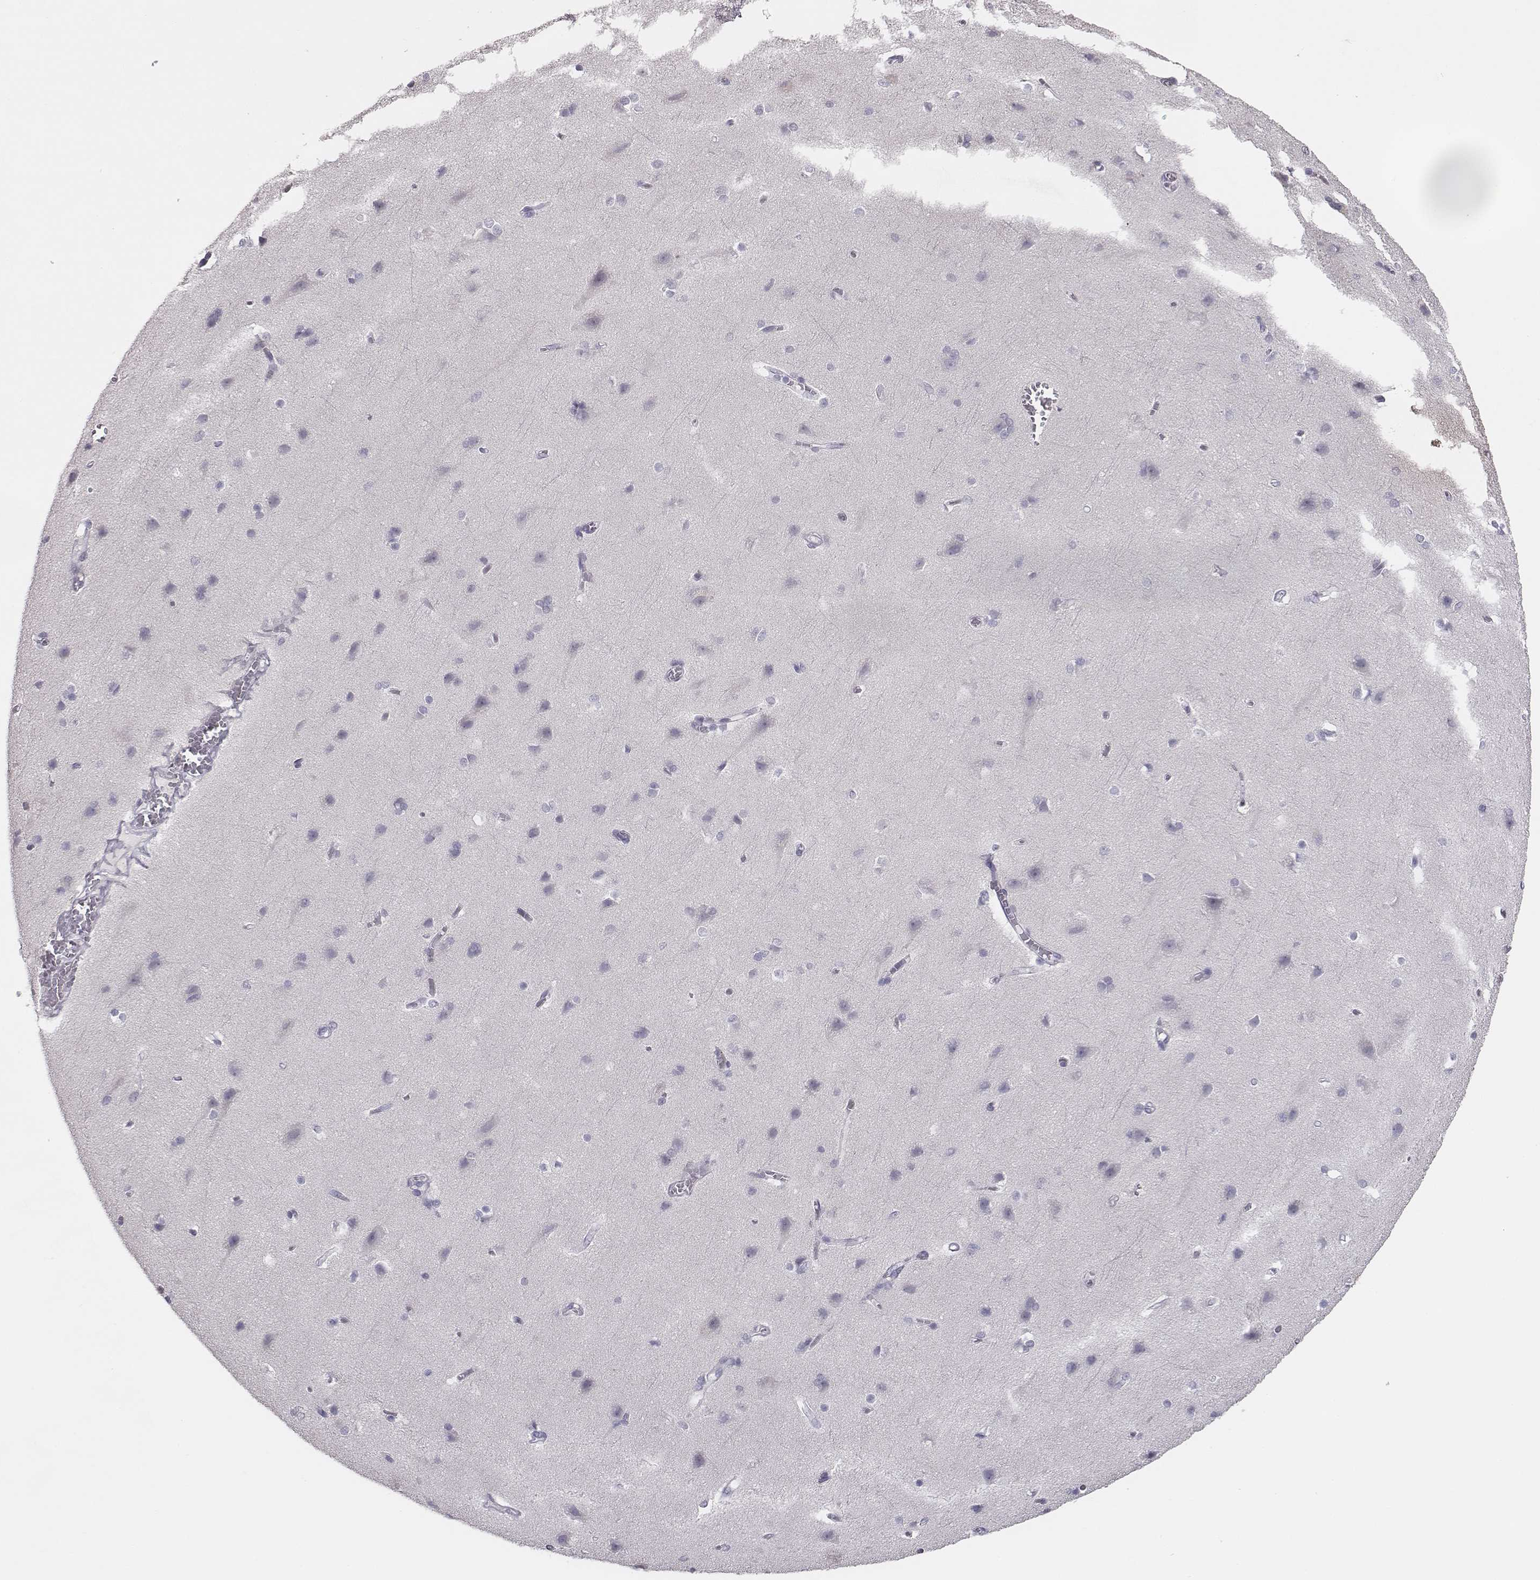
{"staining": {"intensity": "negative", "quantity": "none", "location": "none"}, "tissue": "cerebral cortex", "cell_type": "Endothelial cells", "image_type": "normal", "snomed": [{"axis": "morphology", "description": "Normal tissue, NOS"}, {"axis": "topography", "description": "Cerebral cortex"}], "caption": "Immunohistochemical staining of normal cerebral cortex reveals no significant staining in endothelial cells.", "gene": "MYH6", "patient": {"sex": "male", "age": 37}}